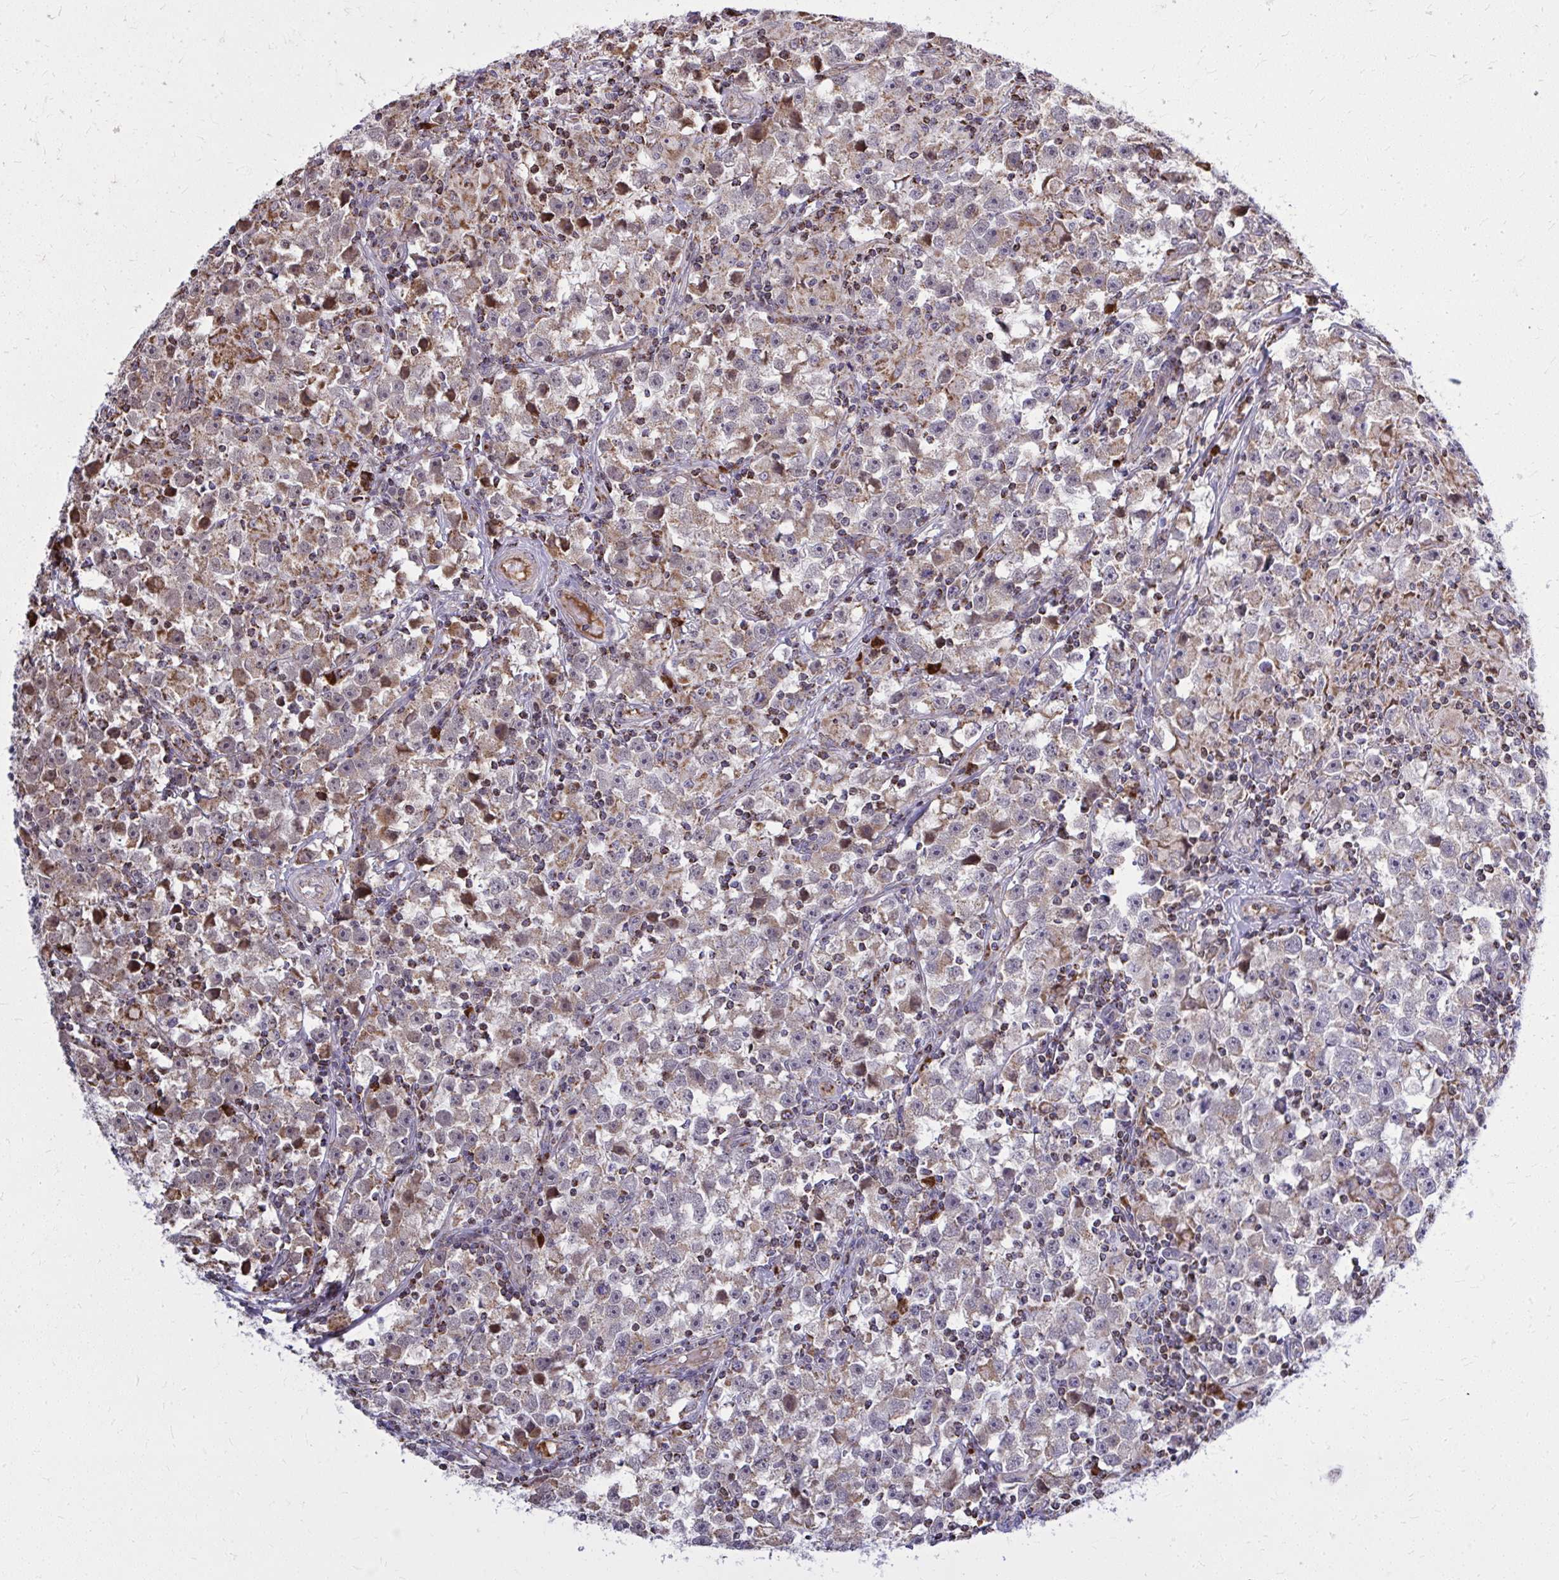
{"staining": {"intensity": "moderate", "quantity": ">75%", "location": "cytoplasmic/membranous"}, "tissue": "testis cancer", "cell_type": "Tumor cells", "image_type": "cancer", "snomed": [{"axis": "morphology", "description": "Seminoma, NOS"}, {"axis": "topography", "description": "Testis"}], "caption": "This photomicrograph reveals seminoma (testis) stained with immunohistochemistry to label a protein in brown. The cytoplasmic/membranous of tumor cells show moderate positivity for the protein. Nuclei are counter-stained blue.", "gene": "ZNF362", "patient": {"sex": "male", "age": 33}}